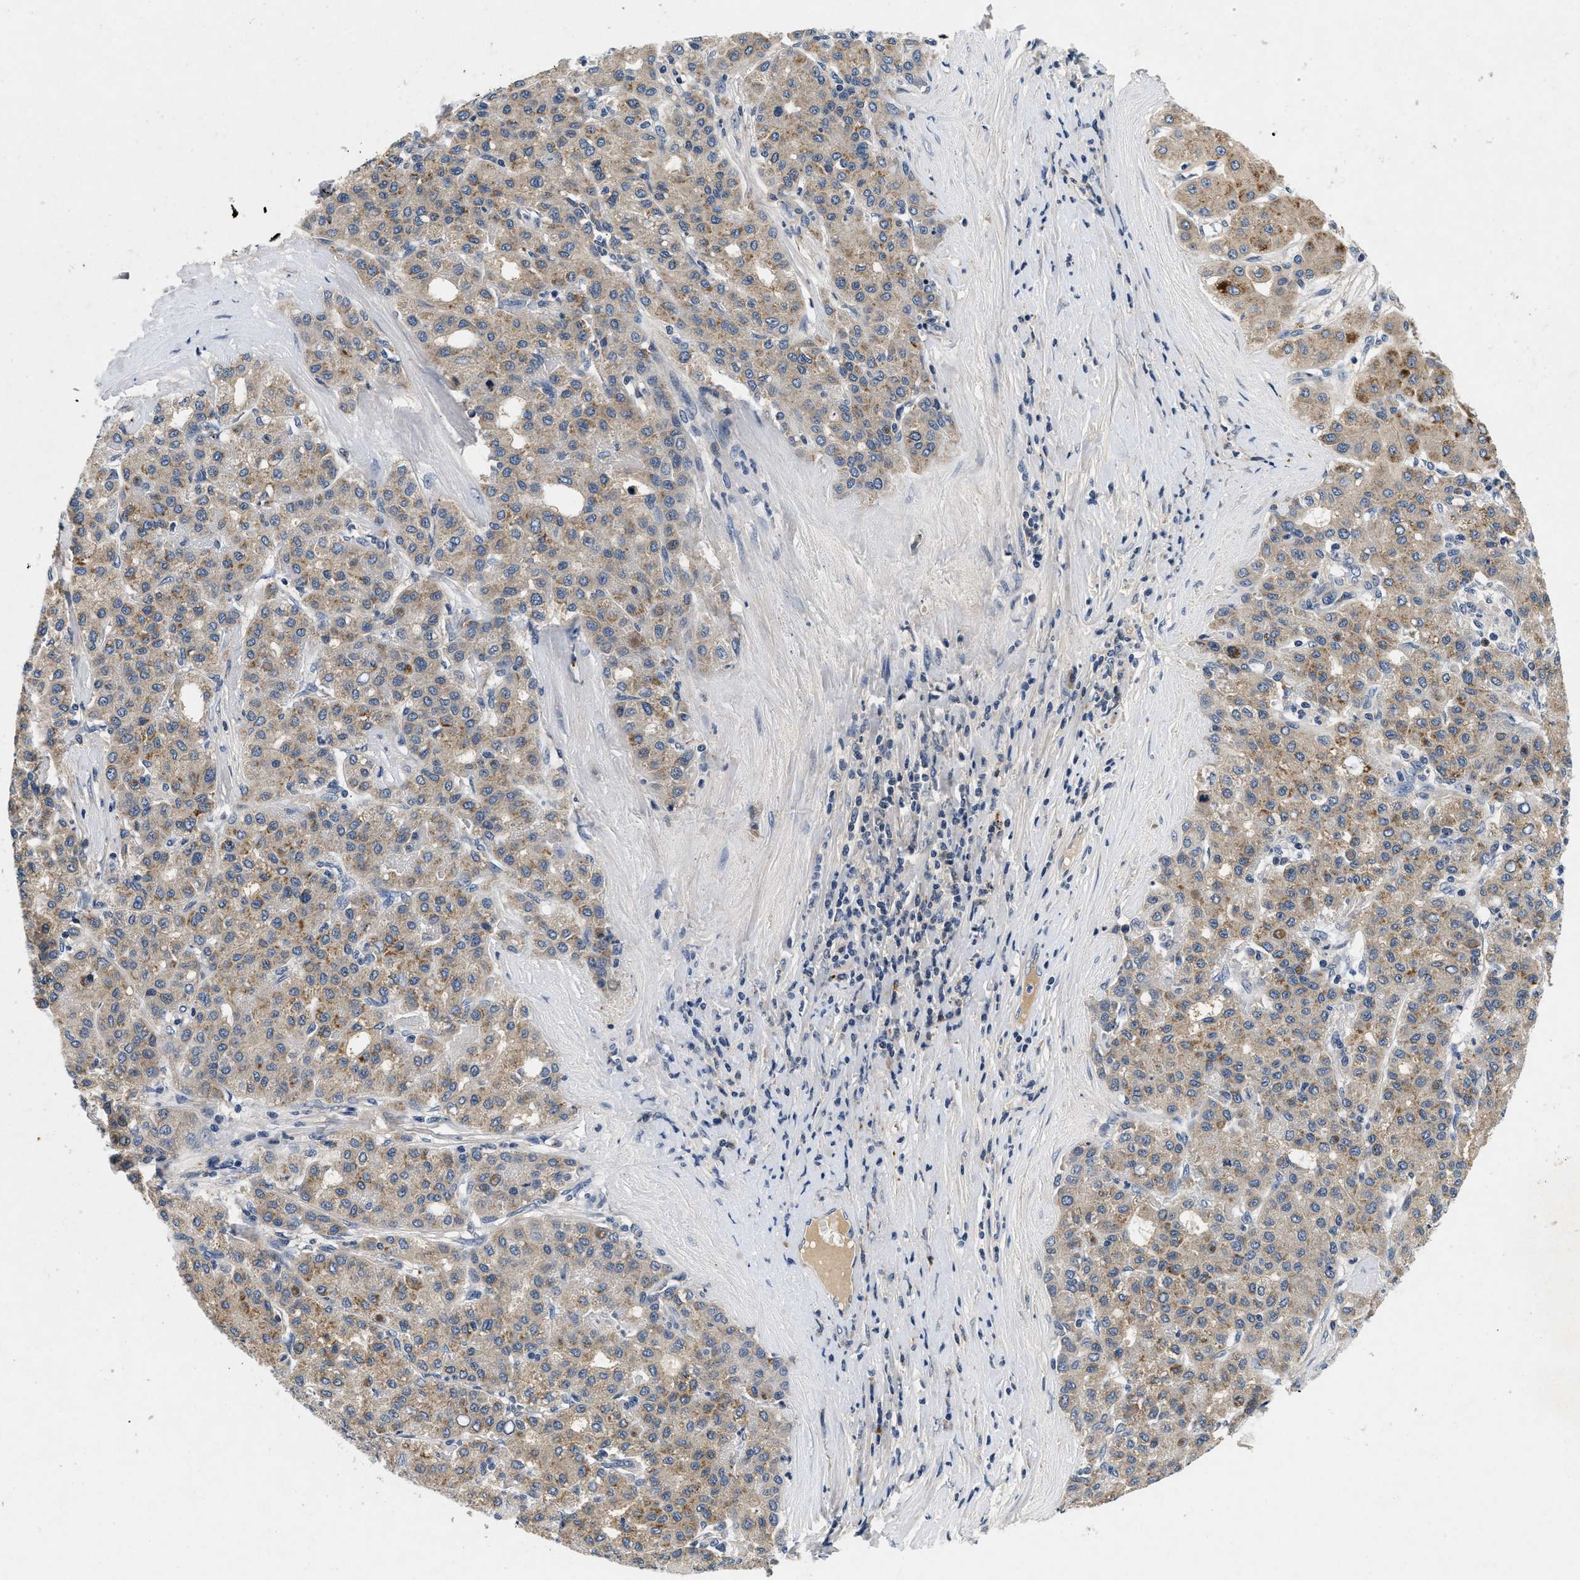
{"staining": {"intensity": "moderate", "quantity": "25%-75%", "location": "cytoplasmic/membranous"}, "tissue": "liver cancer", "cell_type": "Tumor cells", "image_type": "cancer", "snomed": [{"axis": "morphology", "description": "Carcinoma, Hepatocellular, NOS"}, {"axis": "topography", "description": "Liver"}], "caption": "High-power microscopy captured an IHC image of liver hepatocellular carcinoma, revealing moderate cytoplasmic/membranous staining in approximately 25%-75% of tumor cells. Using DAB (brown) and hematoxylin (blue) stains, captured at high magnification using brightfield microscopy.", "gene": "PDP1", "patient": {"sex": "male", "age": 65}}